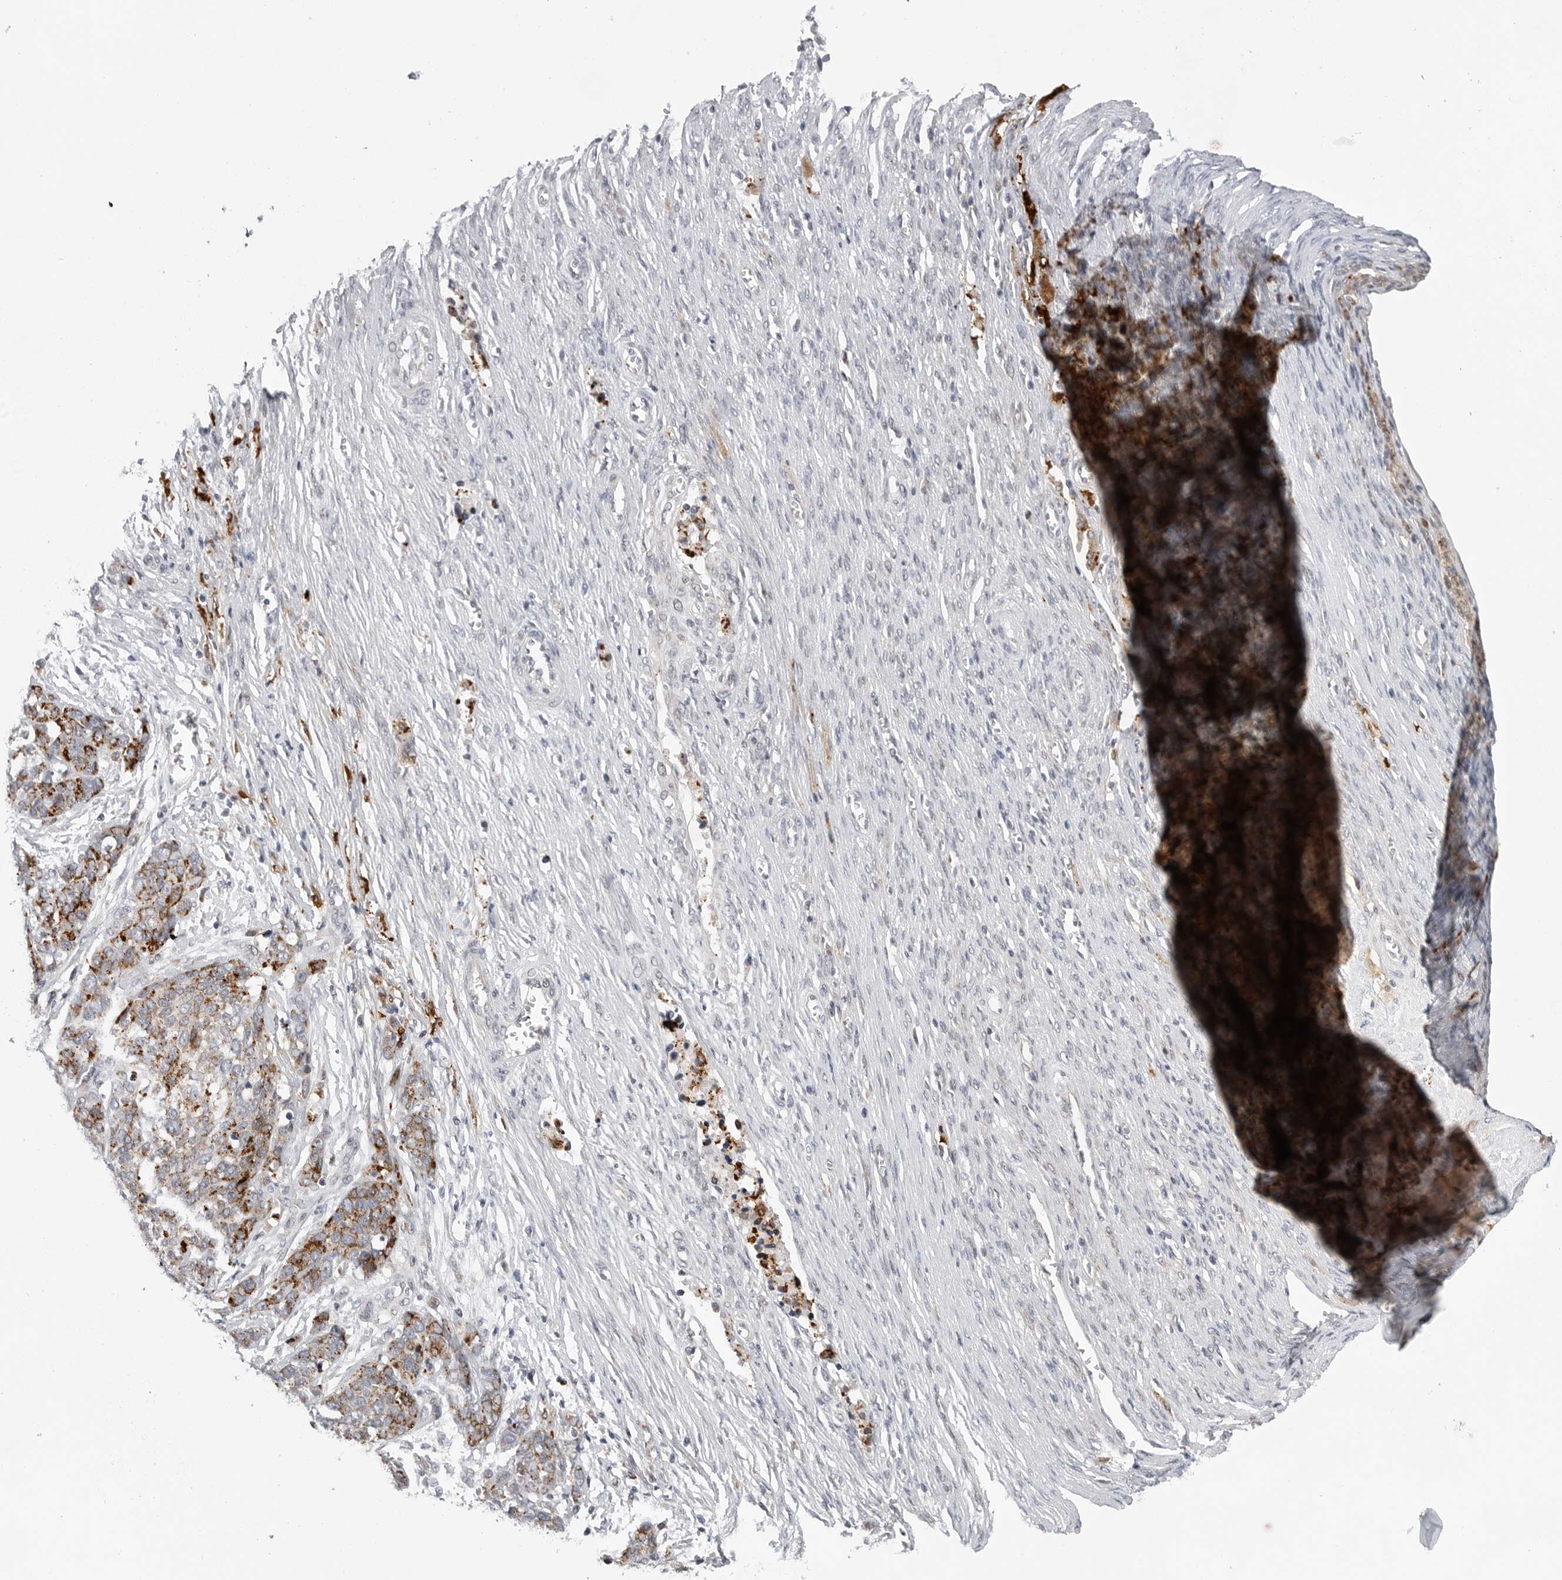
{"staining": {"intensity": "moderate", "quantity": ">75%", "location": "cytoplasmic/membranous"}, "tissue": "ovarian cancer", "cell_type": "Tumor cells", "image_type": "cancer", "snomed": [{"axis": "morphology", "description": "Cystadenocarcinoma, serous, NOS"}, {"axis": "topography", "description": "Ovary"}], "caption": "Human ovarian cancer stained for a protein (brown) reveals moderate cytoplasmic/membranous positive expression in approximately >75% of tumor cells.", "gene": "CDK20", "patient": {"sex": "female", "age": 44}}